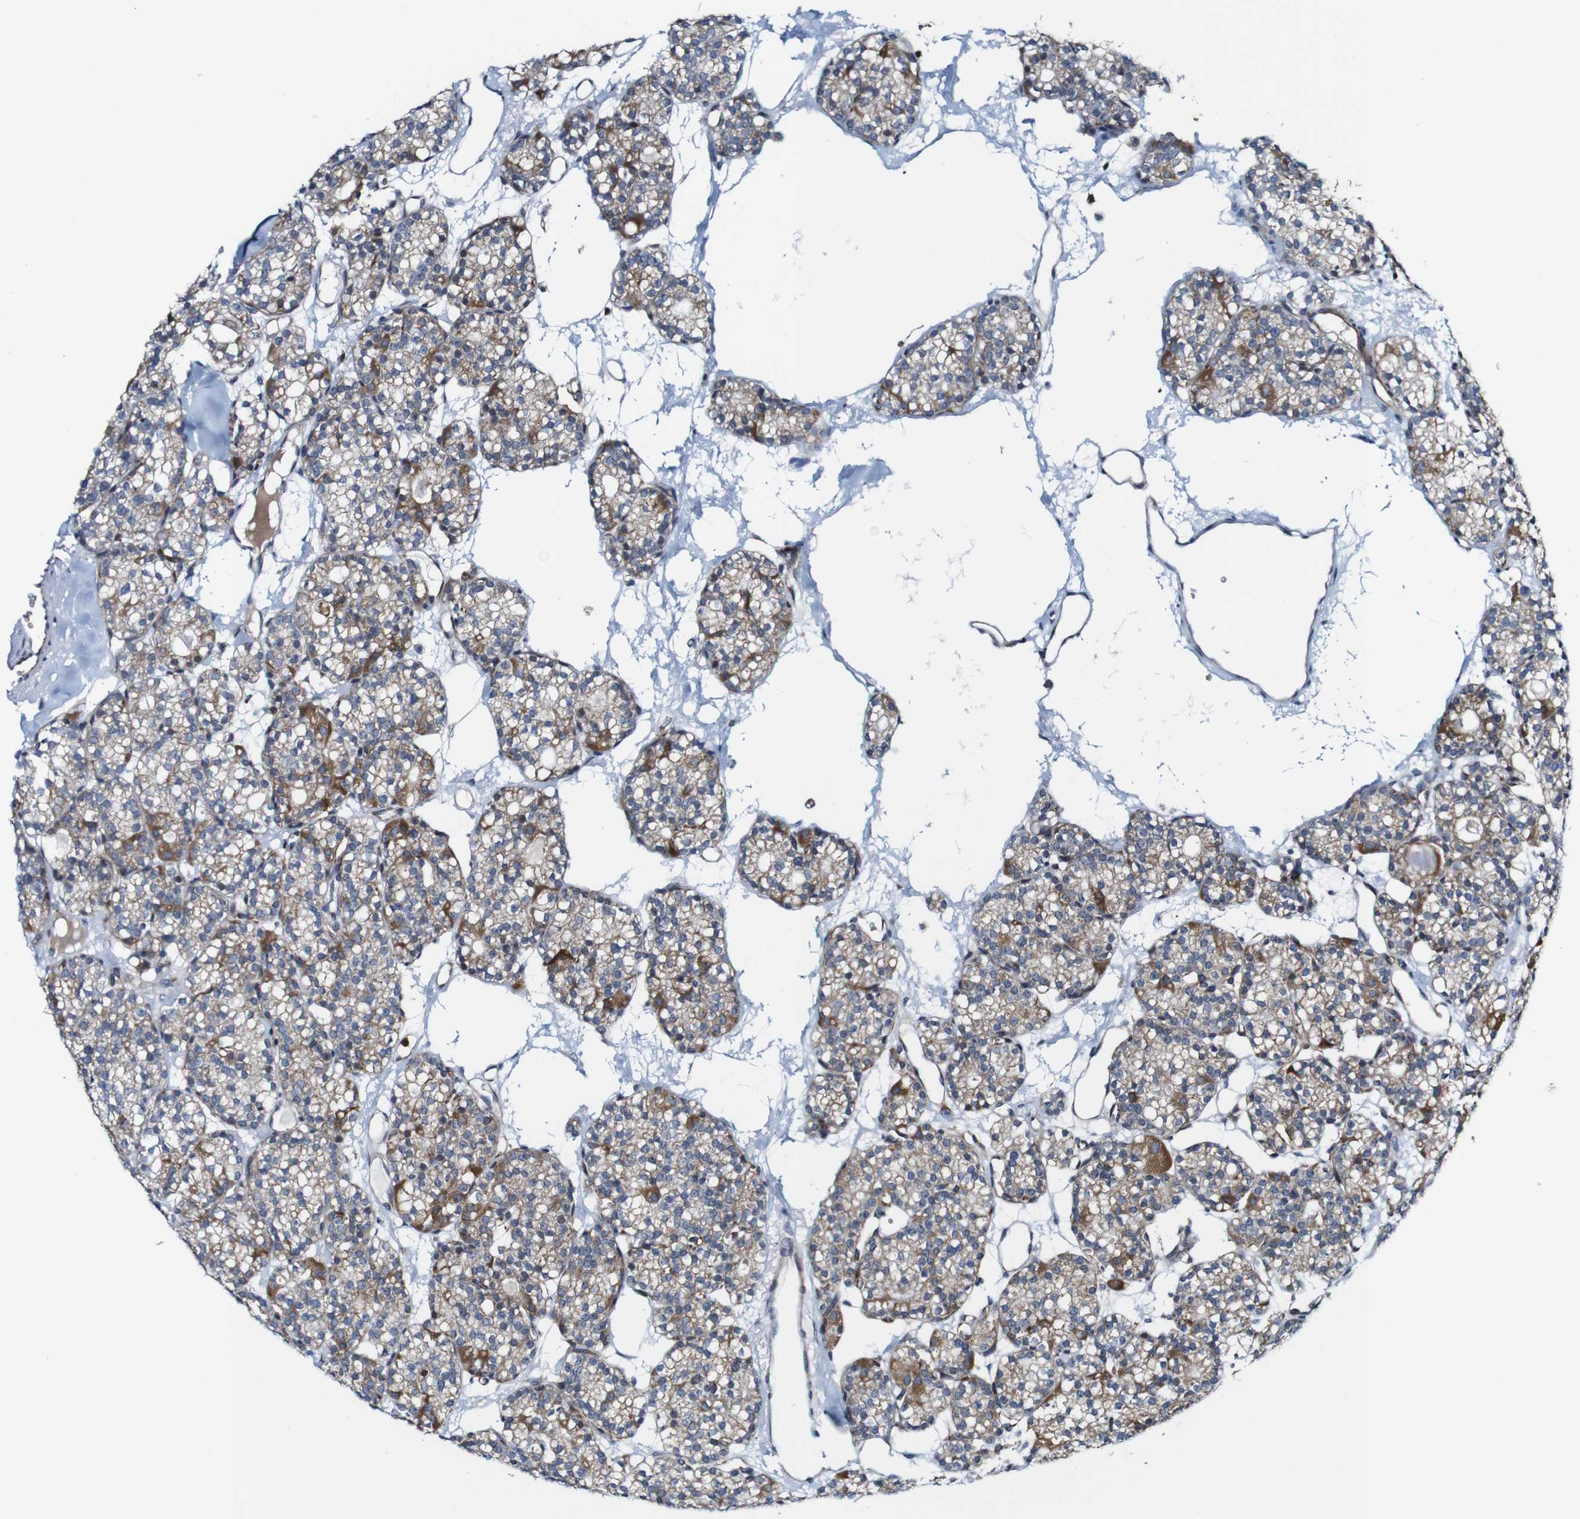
{"staining": {"intensity": "strong", "quantity": ">75%", "location": "cytoplasmic/membranous"}, "tissue": "parathyroid gland", "cell_type": "Glandular cells", "image_type": "normal", "snomed": [{"axis": "morphology", "description": "Normal tissue, NOS"}, {"axis": "topography", "description": "Parathyroid gland"}], "caption": "A high-resolution micrograph shows IHC staining of normal parathyroid gland, which shows strong cytoplasmic/membranous positivity in about >75% of glandular cells.", "gene": "JAK2", "patient": {"sex": "female", "age": 64}}